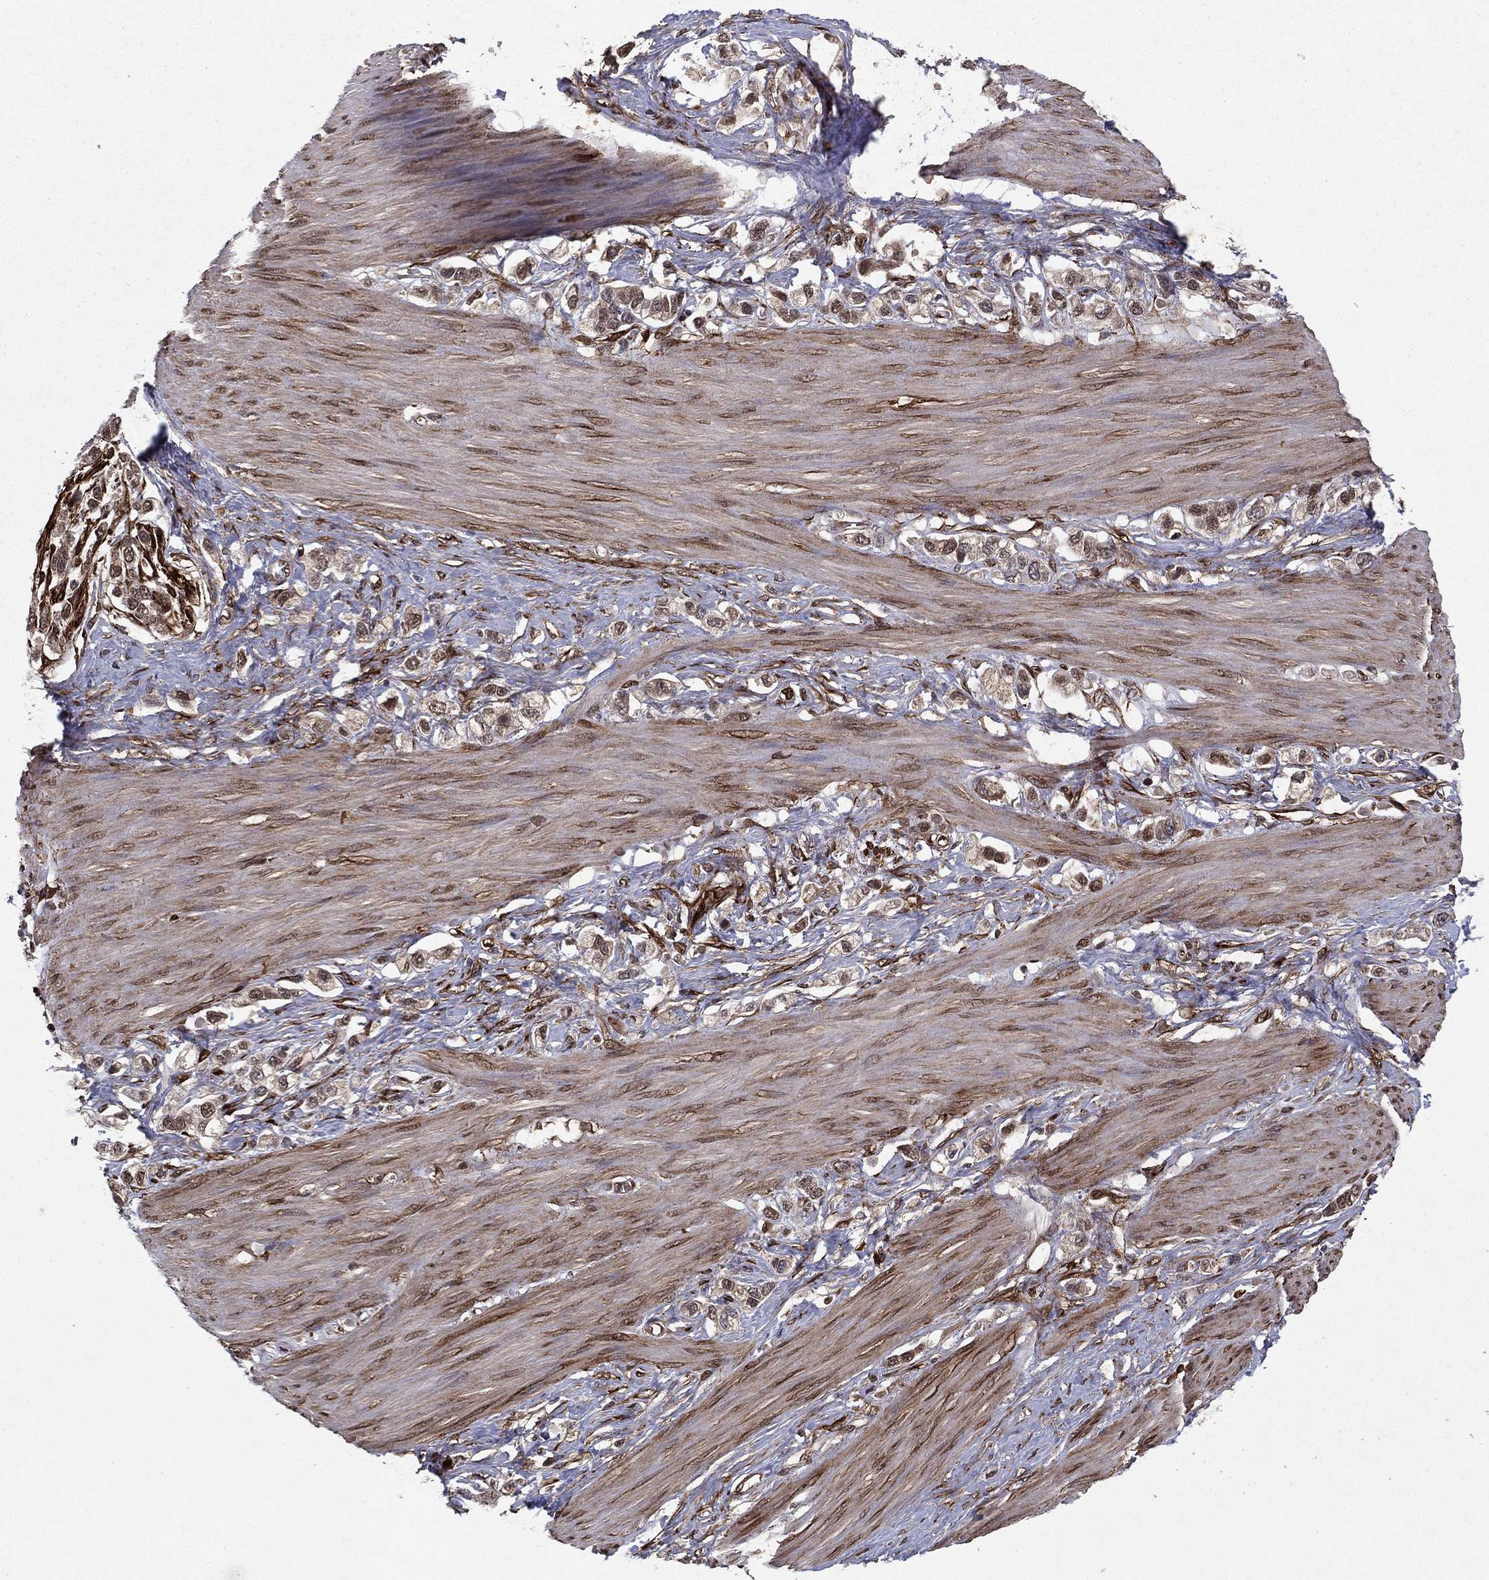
{"staining": {"intensity": "weak", "quantity": "25%-75%", "location": "cytoplasmic/membranous,nuclear"}, "tissue": "stomach cancer", "cell_type": "Tumor cells", "image_type": "cancer", "snomed": [{"axis": "morphology", "description": "Normal tissue, NOS"}, {"axis": "morphology", "description": "Adenocarcinoma, NOS"}, {"axis": "morphology", "description": "Adenocarcinoma, High grade"}, {"axis": "topography", "description": "Stomach, upper"}, {"axis": "topography", "description": "Stomach"}], "caption": "Adenocarcinoma (stomach) stained with DAB immunohistochemistry (IHC) displays low levels of weak cytoplasmic/membranous and nuclear staining in approximately 25%-75% of tumor cells.", "gene": "CERS2", "patient": {"sex": "female", "age": 65}}